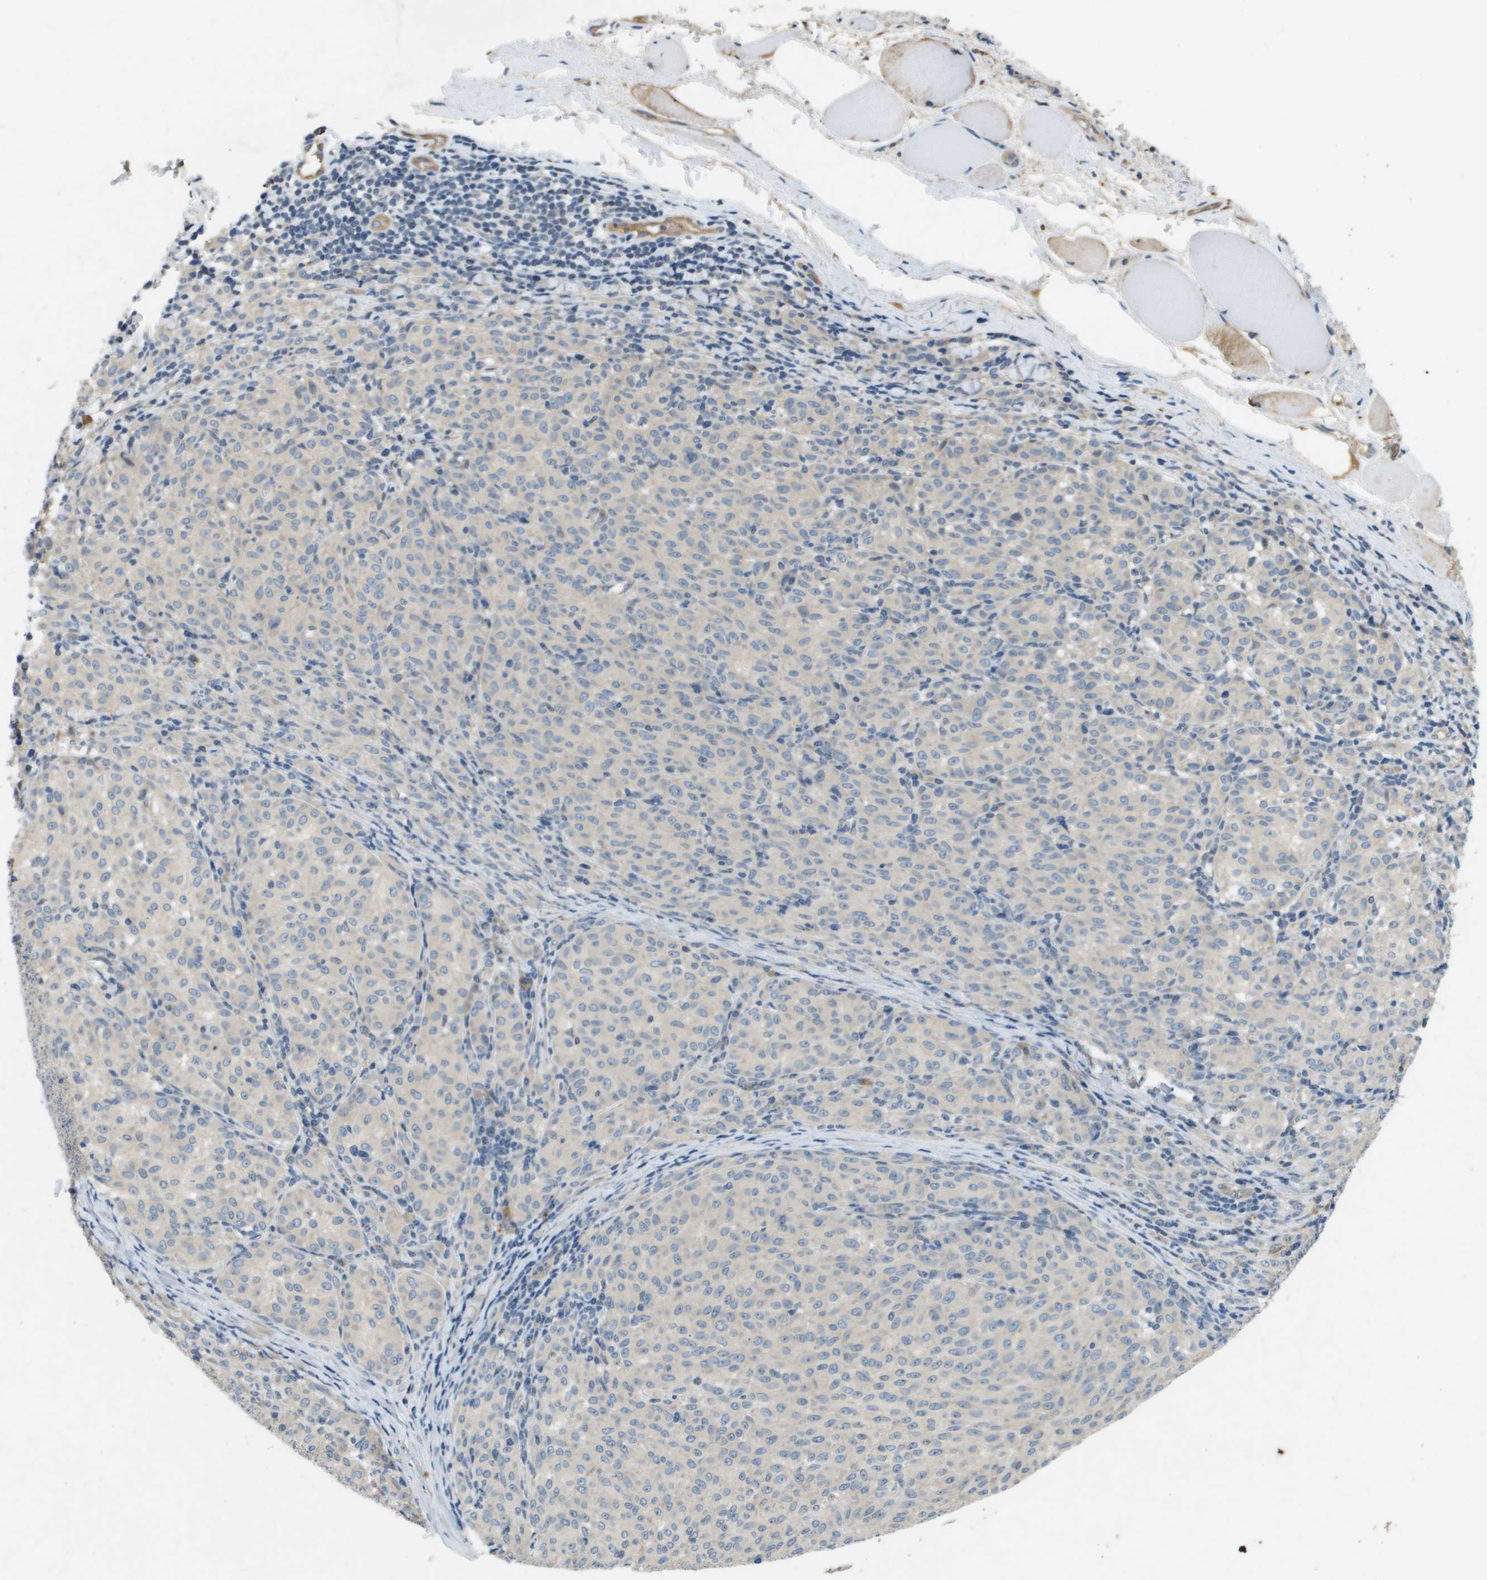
{"staining": {"intensity": "negative", "quantity": "none", "location": "none"}, "tissue": "melanoma", "cell_type": "Tumor cells", "image_type": "cancer", "snomed": [{"axis": "morphology", "description": "Malignant melanoma, NOS"}, {"axis": "topography", "description": "Skin"}], "caption": "Tumor cells are negative for protein expression in human melanoma.", "gene": "PGAP3", "patient": {"sex": "female", "age": 72}}